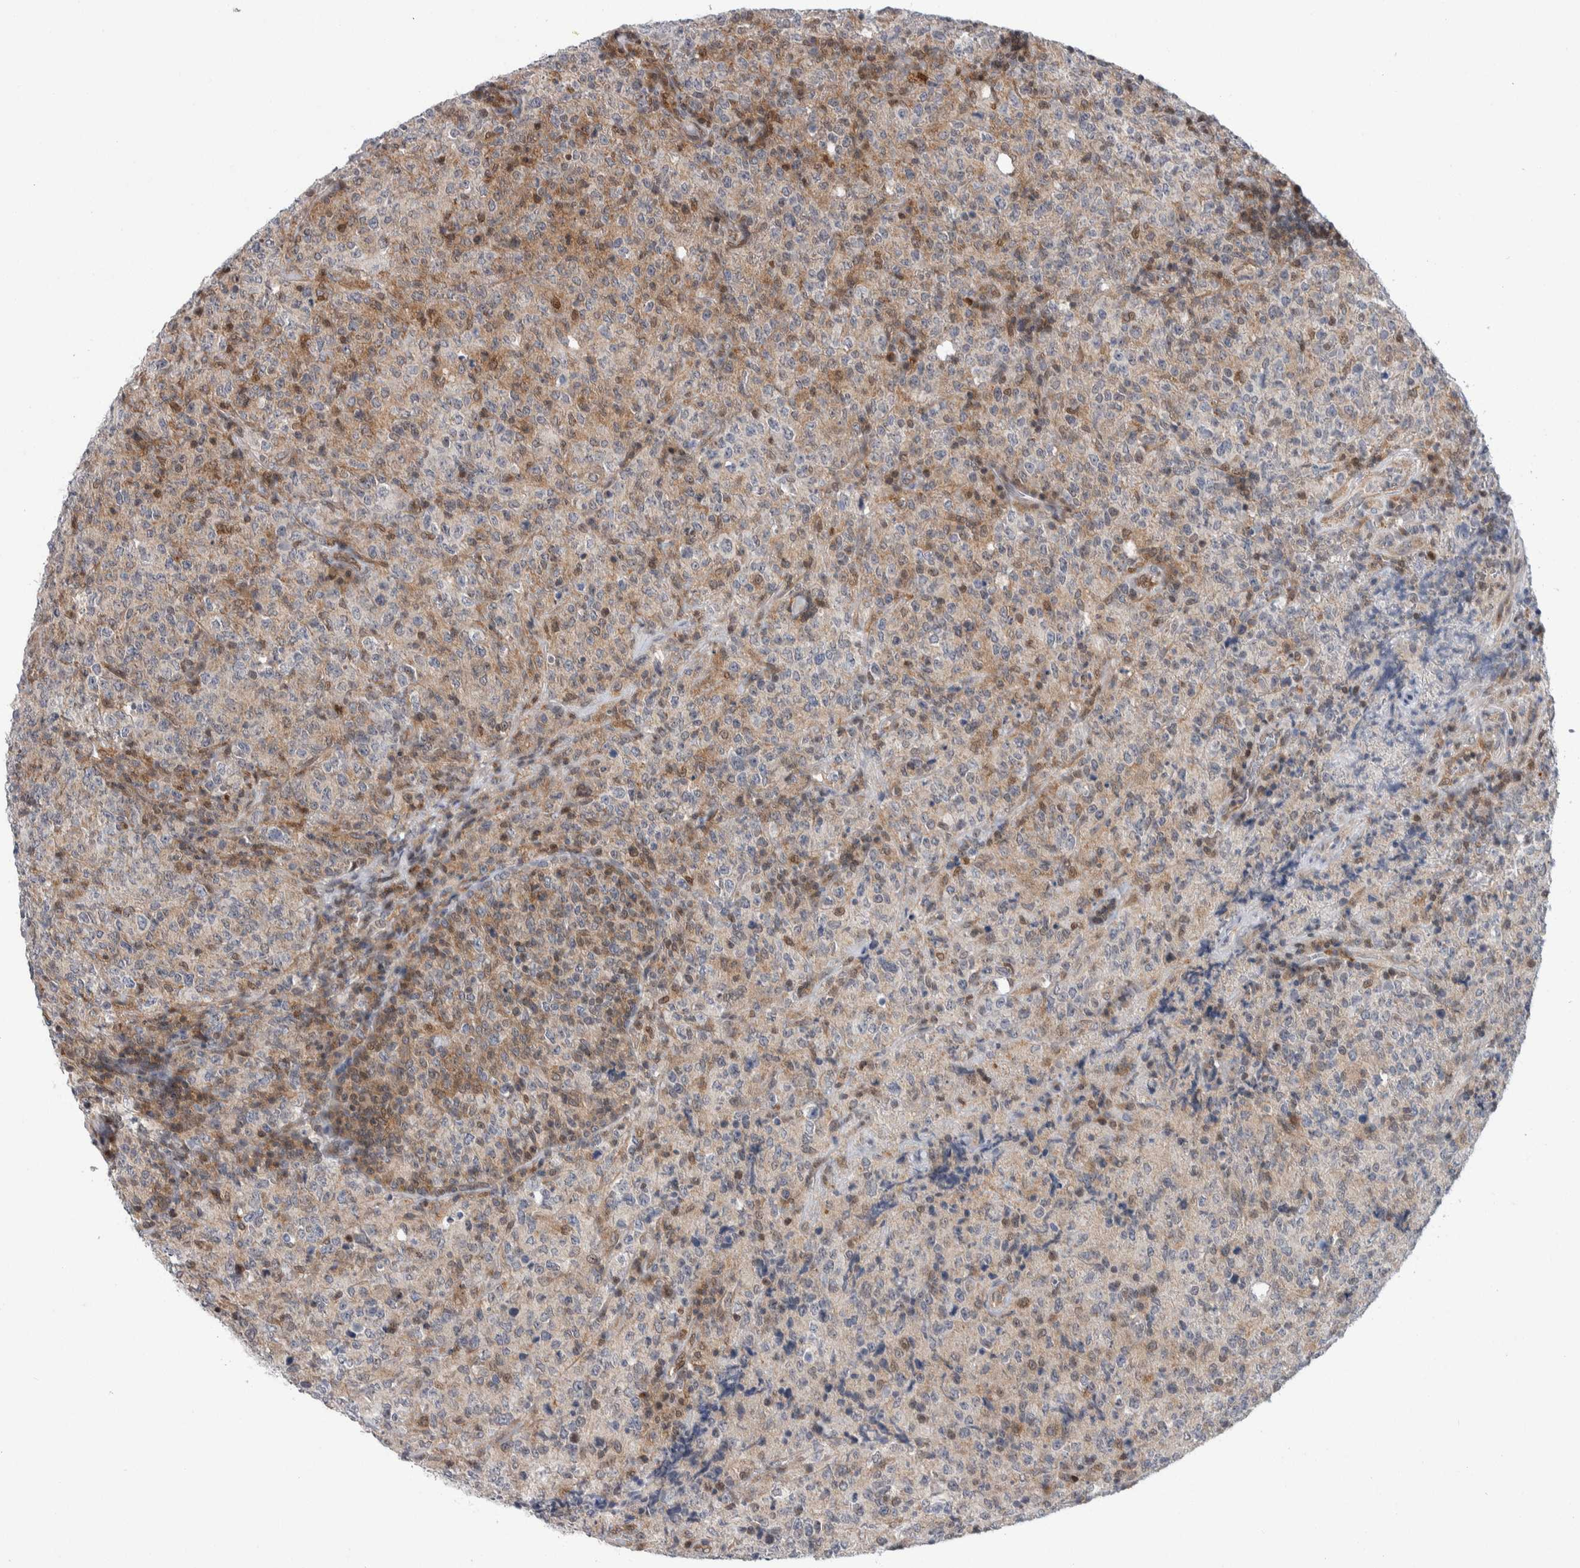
{"staining": {"intensity": "weak", "quantity": "<25%", "location": "cytoplasmic/membranous"}, "tissue": "lymphoma", "cell_type": "Tumor cells", "image_type": "cancer", "snomed": [{"axis": "morphology", "description": "Malignant lymphoma, non-Hodgkin's type, High grade"}, {"axis": "topography", "description": "Tonsil"}], "caption": "An image of lymphoma stained for a protein exhibits no brown staining in tumor cells.", "gene": "PTPA", "patient": {"sex": "female", "age": 36}}